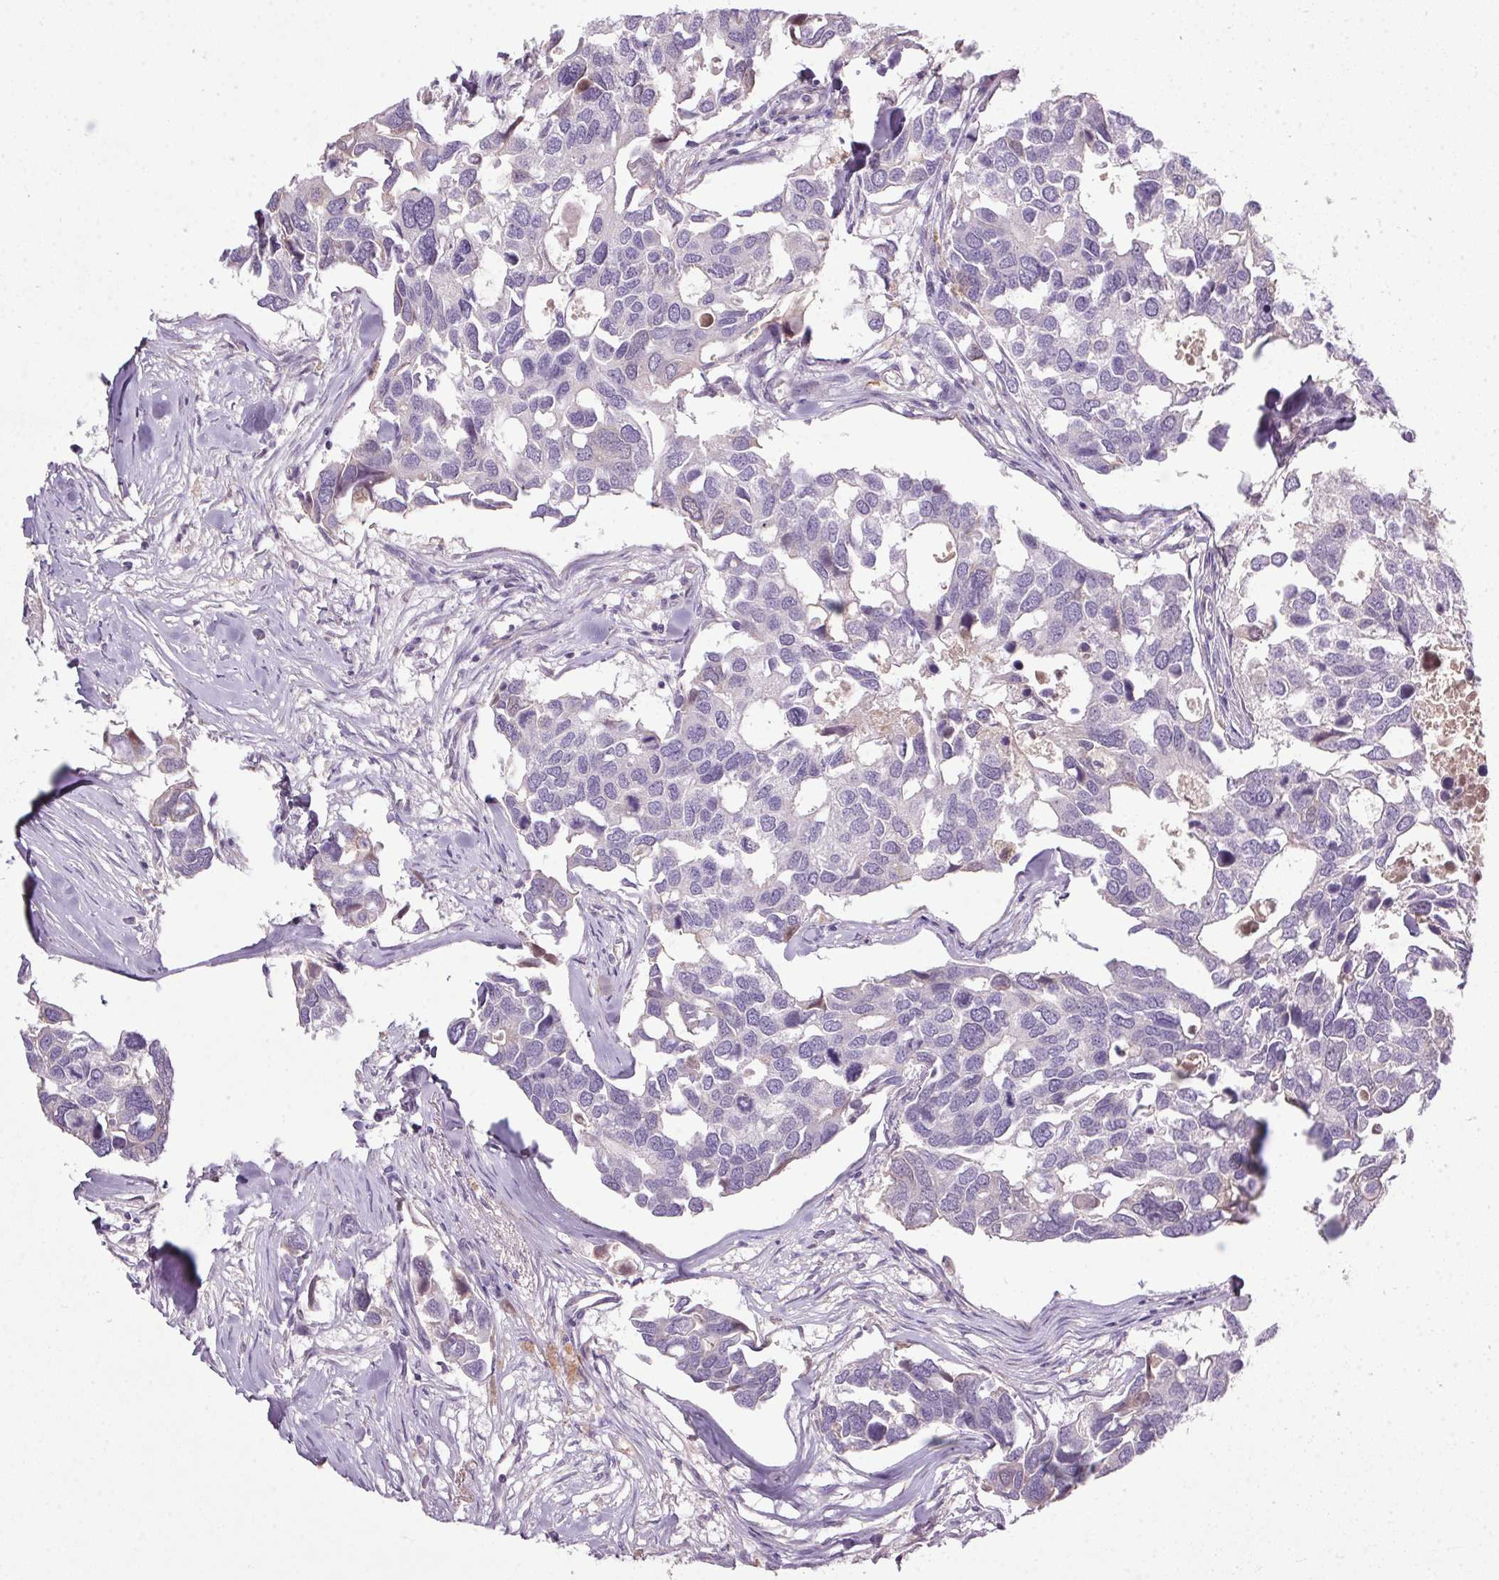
{"staining": {"intensity": "negative", "quantity": "none", "location": "none"}, "tissue": "breast cancer", "cell_type": "Tumor cells", "image_type": "cancer", "snomed": [{"axis": "morphology", "description": "Duct carcinoma"}, {"axis": "topography", "description": "Breast"}], "caption": "Breast cancer stained for a protein using immunohistochemistry reveals no staining tumor cells.", "gene": "APOC4", "patient": {"sex": "female", "age": 83}}